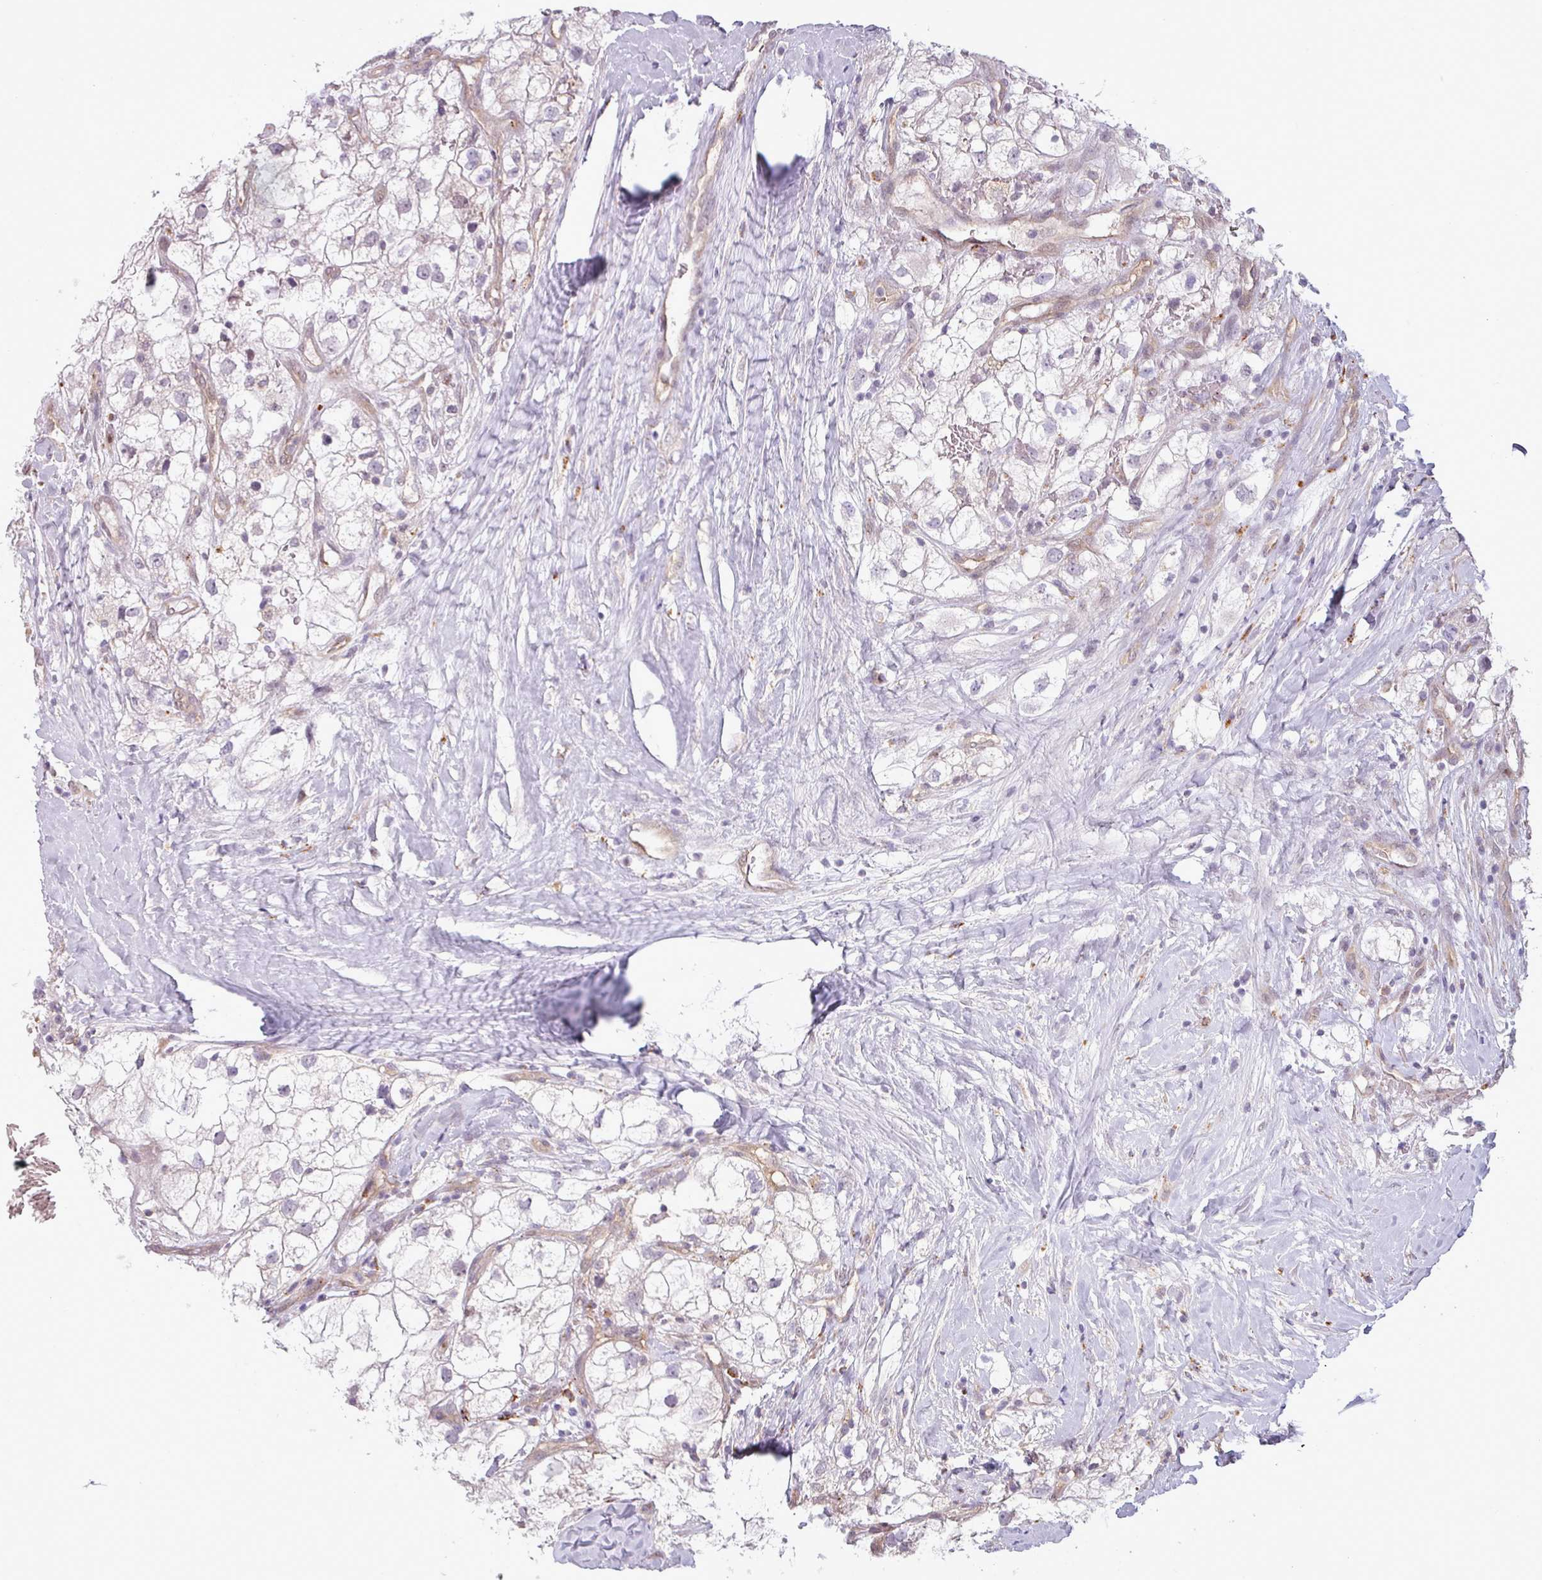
{"staining": {"intensity": "negative", "quantity": "none", "location": "none"}, "tissue": "renal cancer", "cell_type": "Tumor cells", "image_type": "cancer", "snomed": [{"axis": "morphology", "description": "Adenocarcinoma, NOS"}, {"axis": "topography", "description": "Kidney"}], "caption": "Tumor cells show no significant staining in renal cancer. The staining was performed using DAB to visualize the protein expression in brown, while the nuclei were stained in blue with hematoxylin (Magnification: 20x).", "gene": "CCDC144A", "patient": {"sex": "male", "age": 59}}